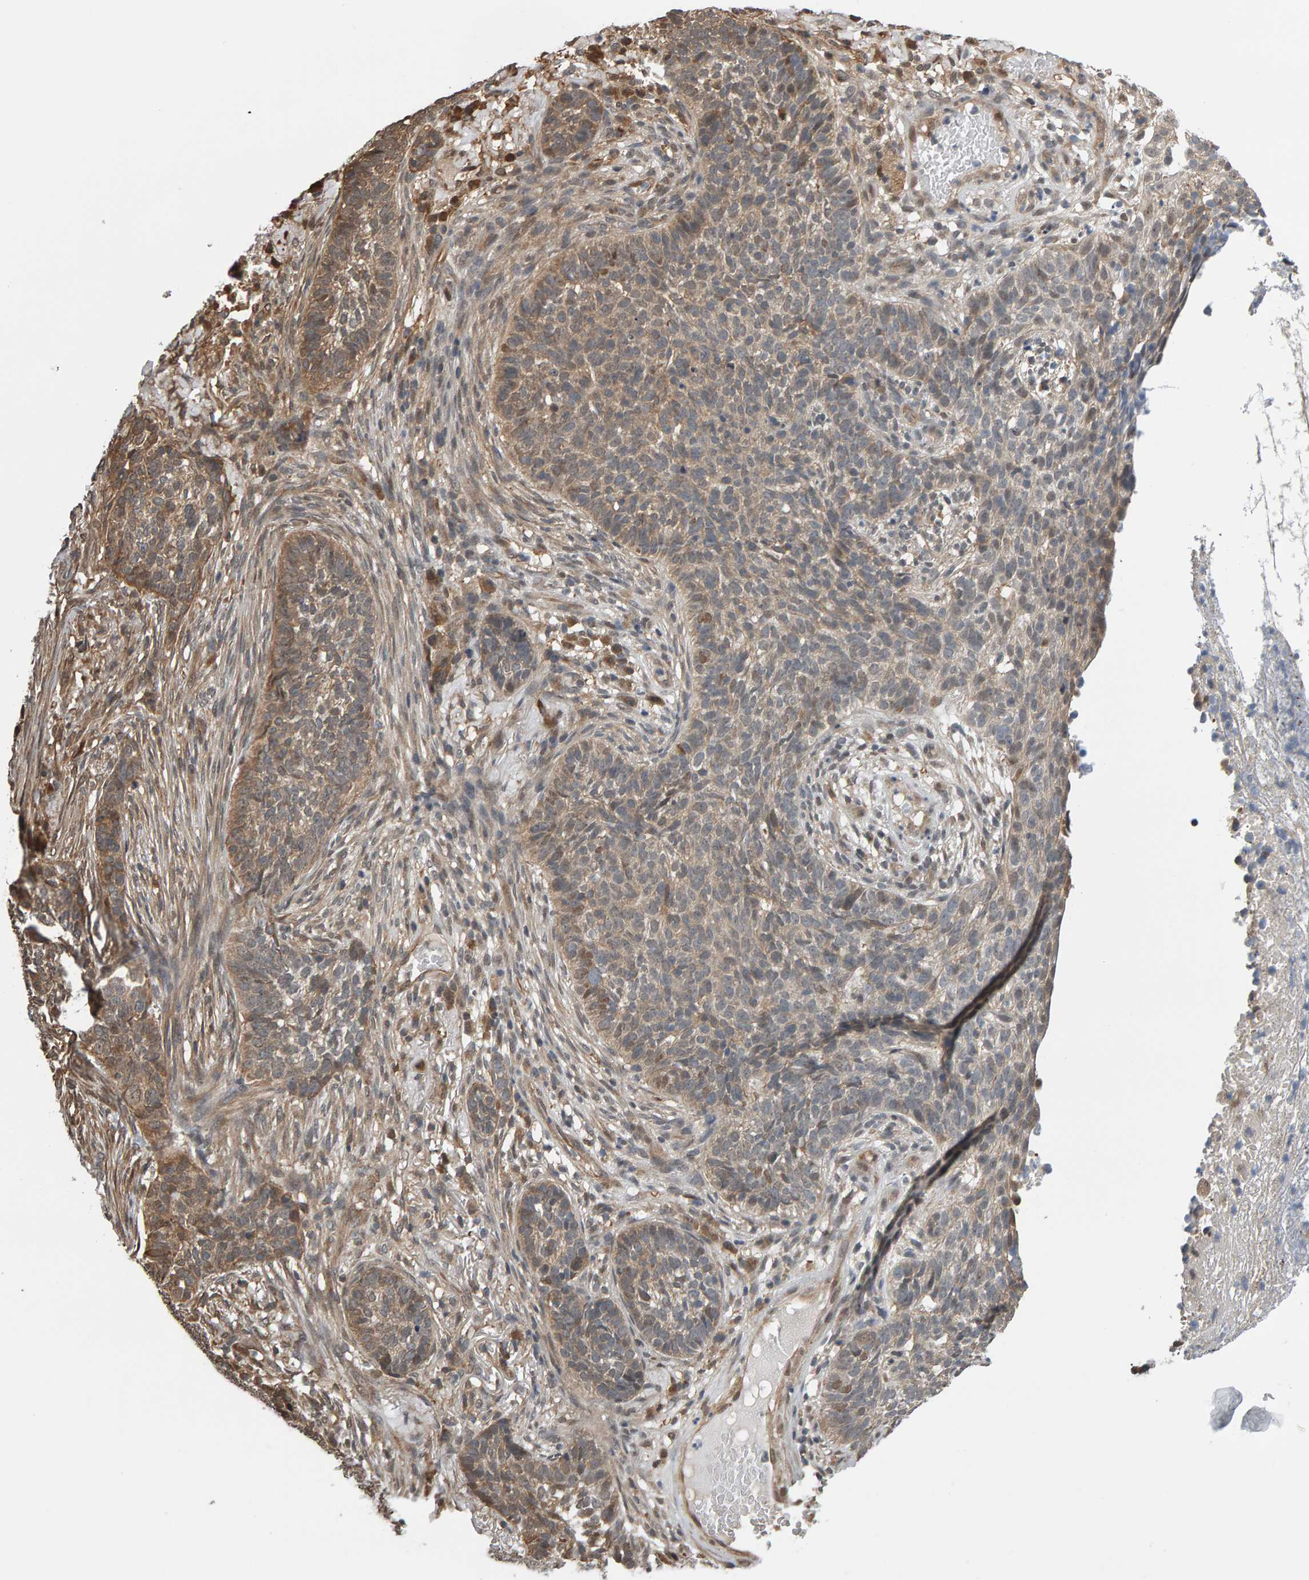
{"staining": {"intensity": "weak", "quantity": "25%-75%", "location": "cytoplasmic/membranous"}, "tissue": "skin cancer", "cell_type": "Tumor cells", "image_type": "cancer", "snomed": [{"axis": "morphology", "description": "Basal cell carcinoma"}, {"axis": "topography", "description": "Skin"}], "caption": "Human basal cell carcinoma (skin) stained with a brown dye shows weak cytoplasmic/membranous positive staining in approximately 25%-75% of tumor cells.", "gene": "COASY", "patient": {"sex": "male", "age": 85}}